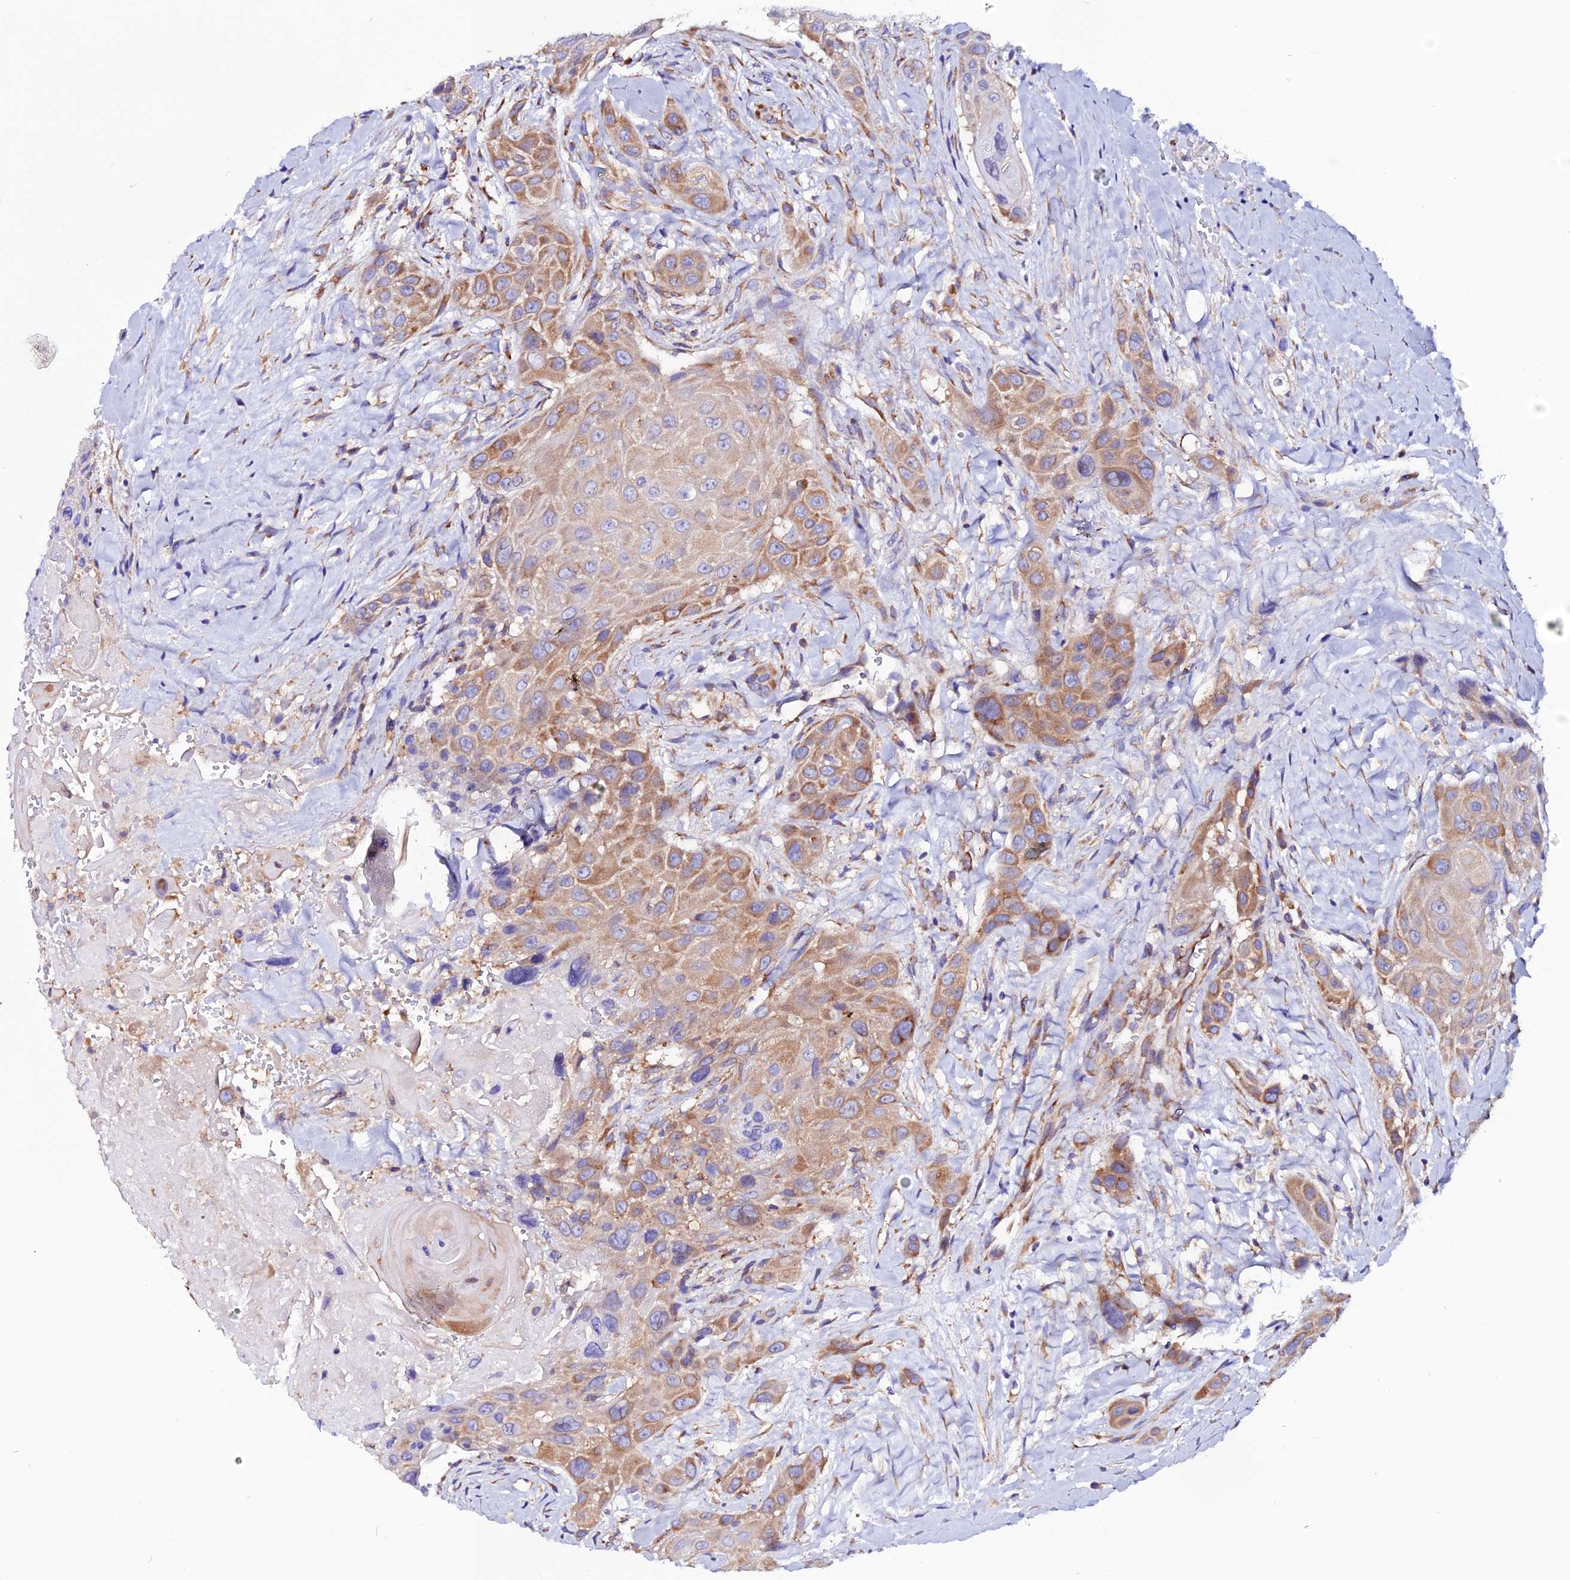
{"staining": {"intensity": "moderate", "quantity": ">75%", "location": "cytoplasmic/membranous"}, "tissue": "head and neck cancer", "cell_type": "Tumor cells", "image_type": "cancer", "snomed": [{"axis": "morphology", "description": "Squamous cell carcinoma, NOS"}, {"axis": "topography", "description": "Head-Neck"}], "caption": "Tumor cells exhibit medium levels of moderate cytoplasmic/membranous staining in approximately >75% of cells in head and neck cancer.", "gene": "EEF1G", "patient": {"sex": "male", "age": 81}}